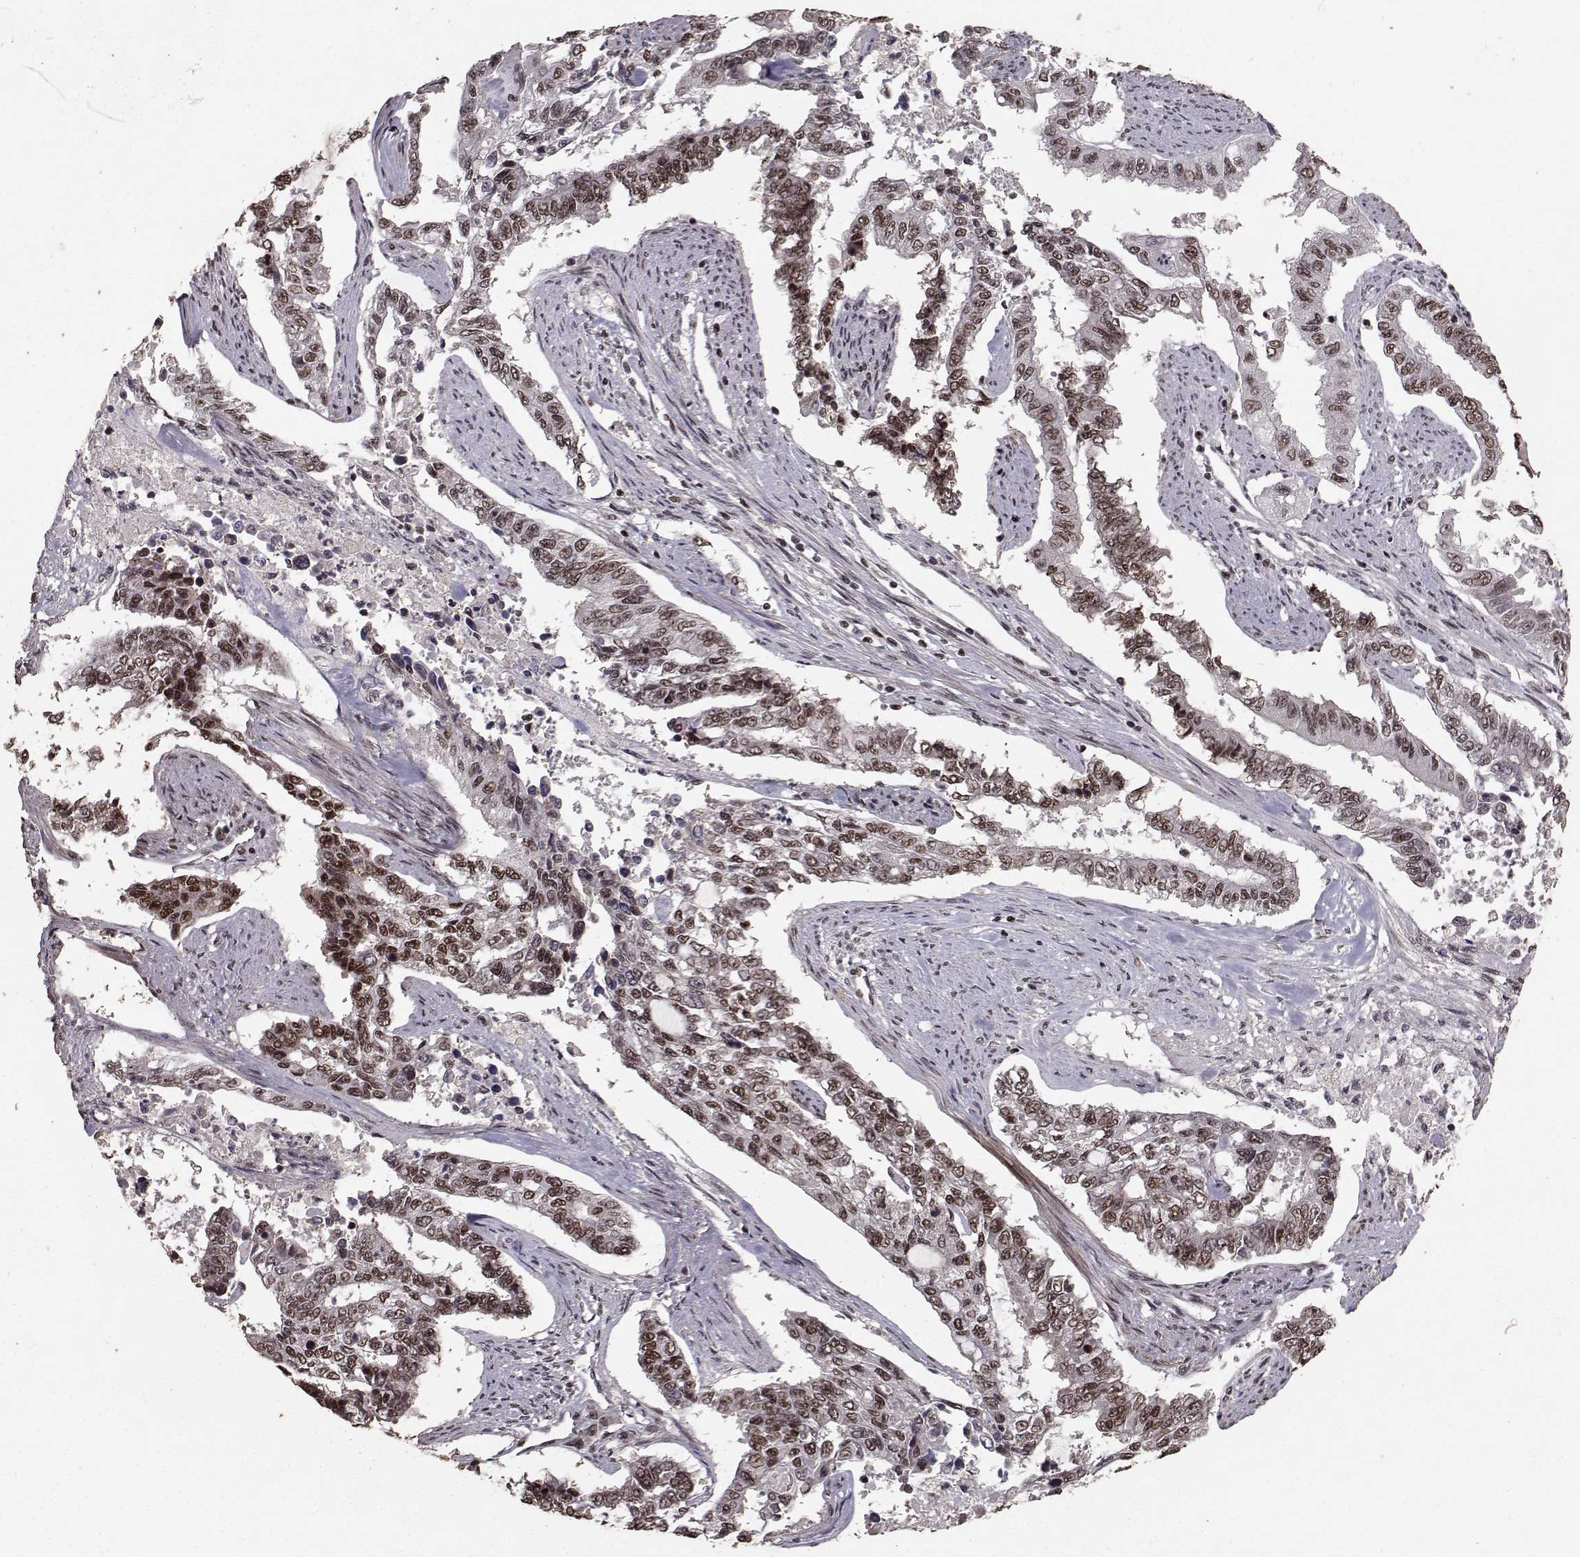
{"staining": {"intensity": "strong", "quantity": "25%-75%", "location": "nuclear"}, "tissue": "endometrial cancer", "cell_type": "Tumor cells", "image_type": "cancer", "snomed": [{"axis": "morphology", "description": "Adenocarcinoma, NOS"}, {"axis": "topography", "description": "Uterus"}], "caption": "A high-resolution image shows immunohistochemistry (IHC) staining of endometrial cancer (adenocarcinoma), which displays strong nuclear staining in about 25%-75% of tumor cells.", "gene": "SF1", "patient": {"sex": "female", "age": 59}}